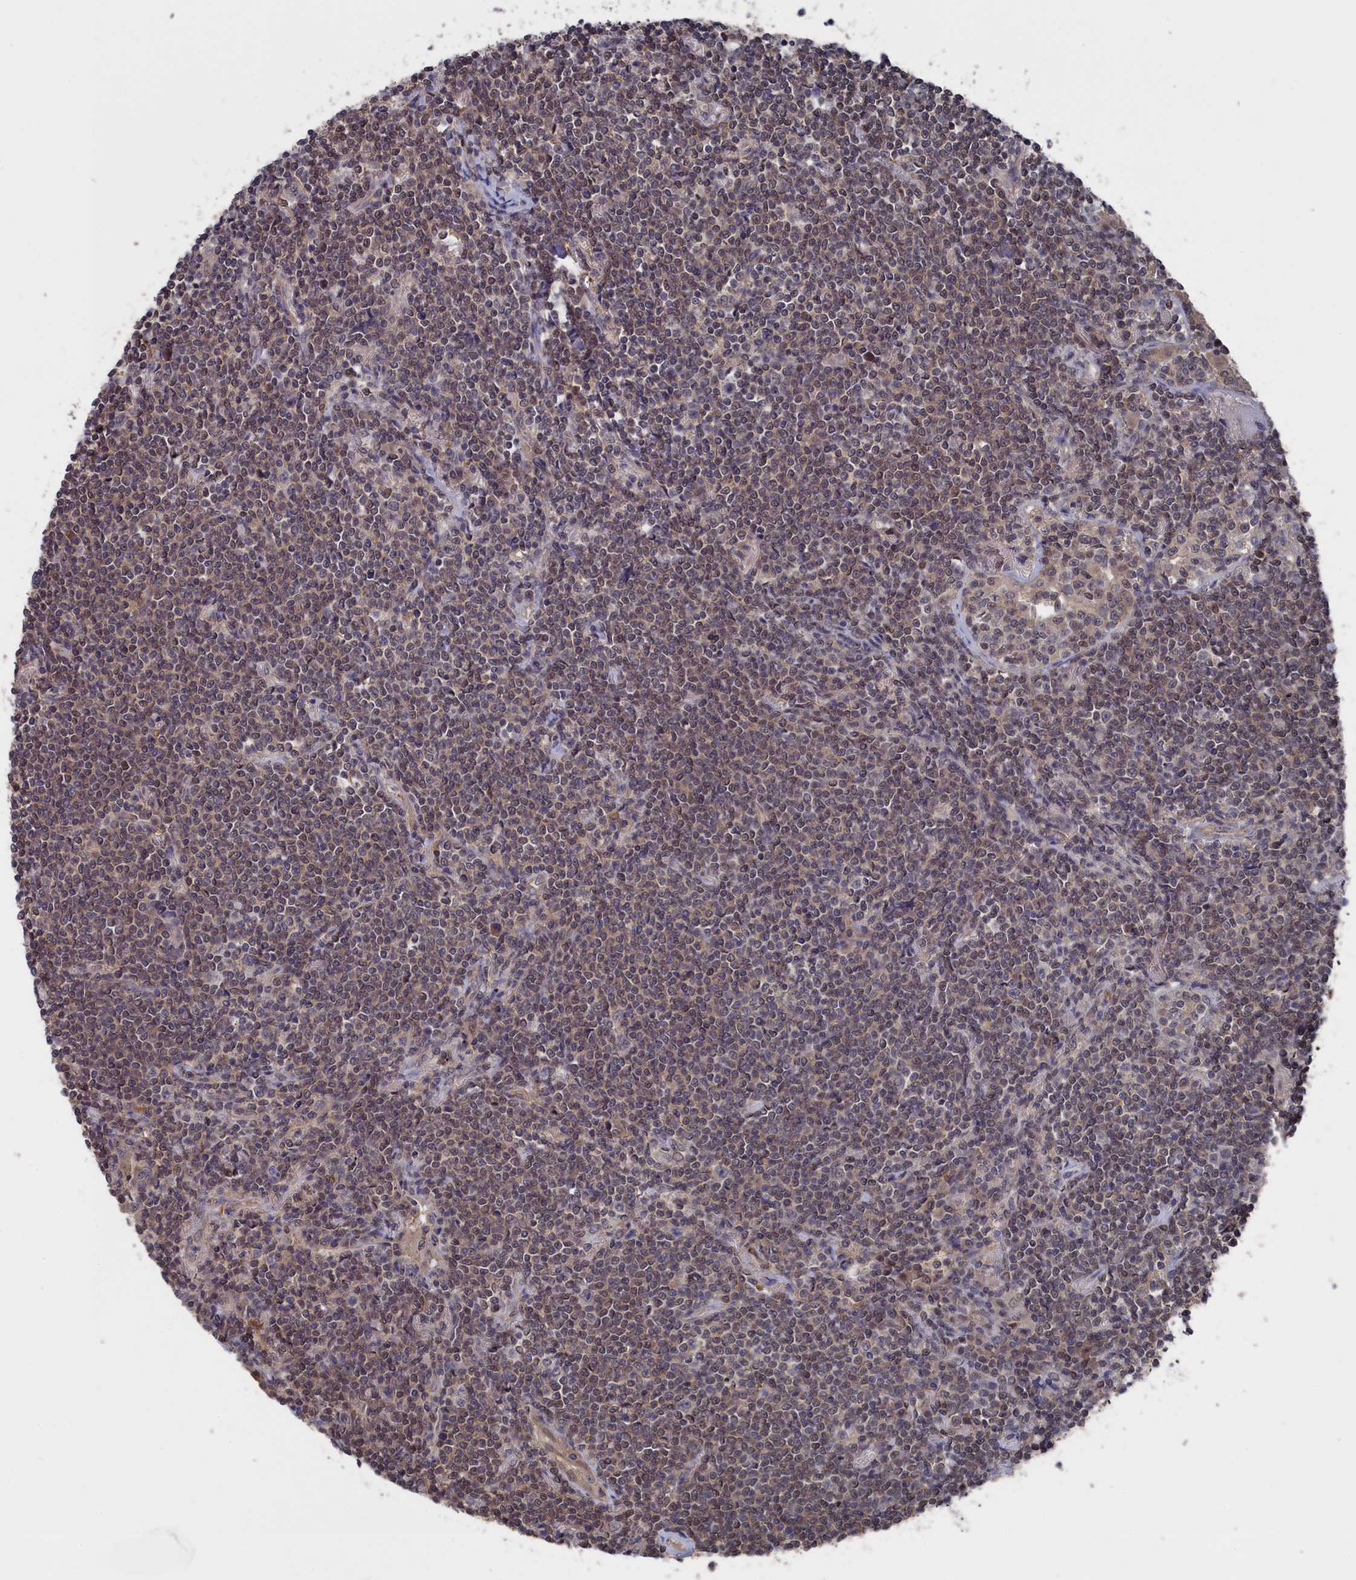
{"staining": {"intensity": "weak", "quantity": "<25%", "location": "nuclear"}, "tissue": "lymphoma", "cell_type": "Tumor cells", "image_type": "cancer", "snomed": [{"axis": "morphology", "description": "Malignant lymphoma, non-Hodgkin's type, Low grade"}, {"axis": "topography", "description": "Lung"}], "caption": "Immunohistochemistry (IHC) of malignant lymphoma, non-Hodgkin's type (low-grade) demonstrates no staining in tumor cells.", "gene": "NUTF2", "patient": {"sex": "female", "age": 71}}